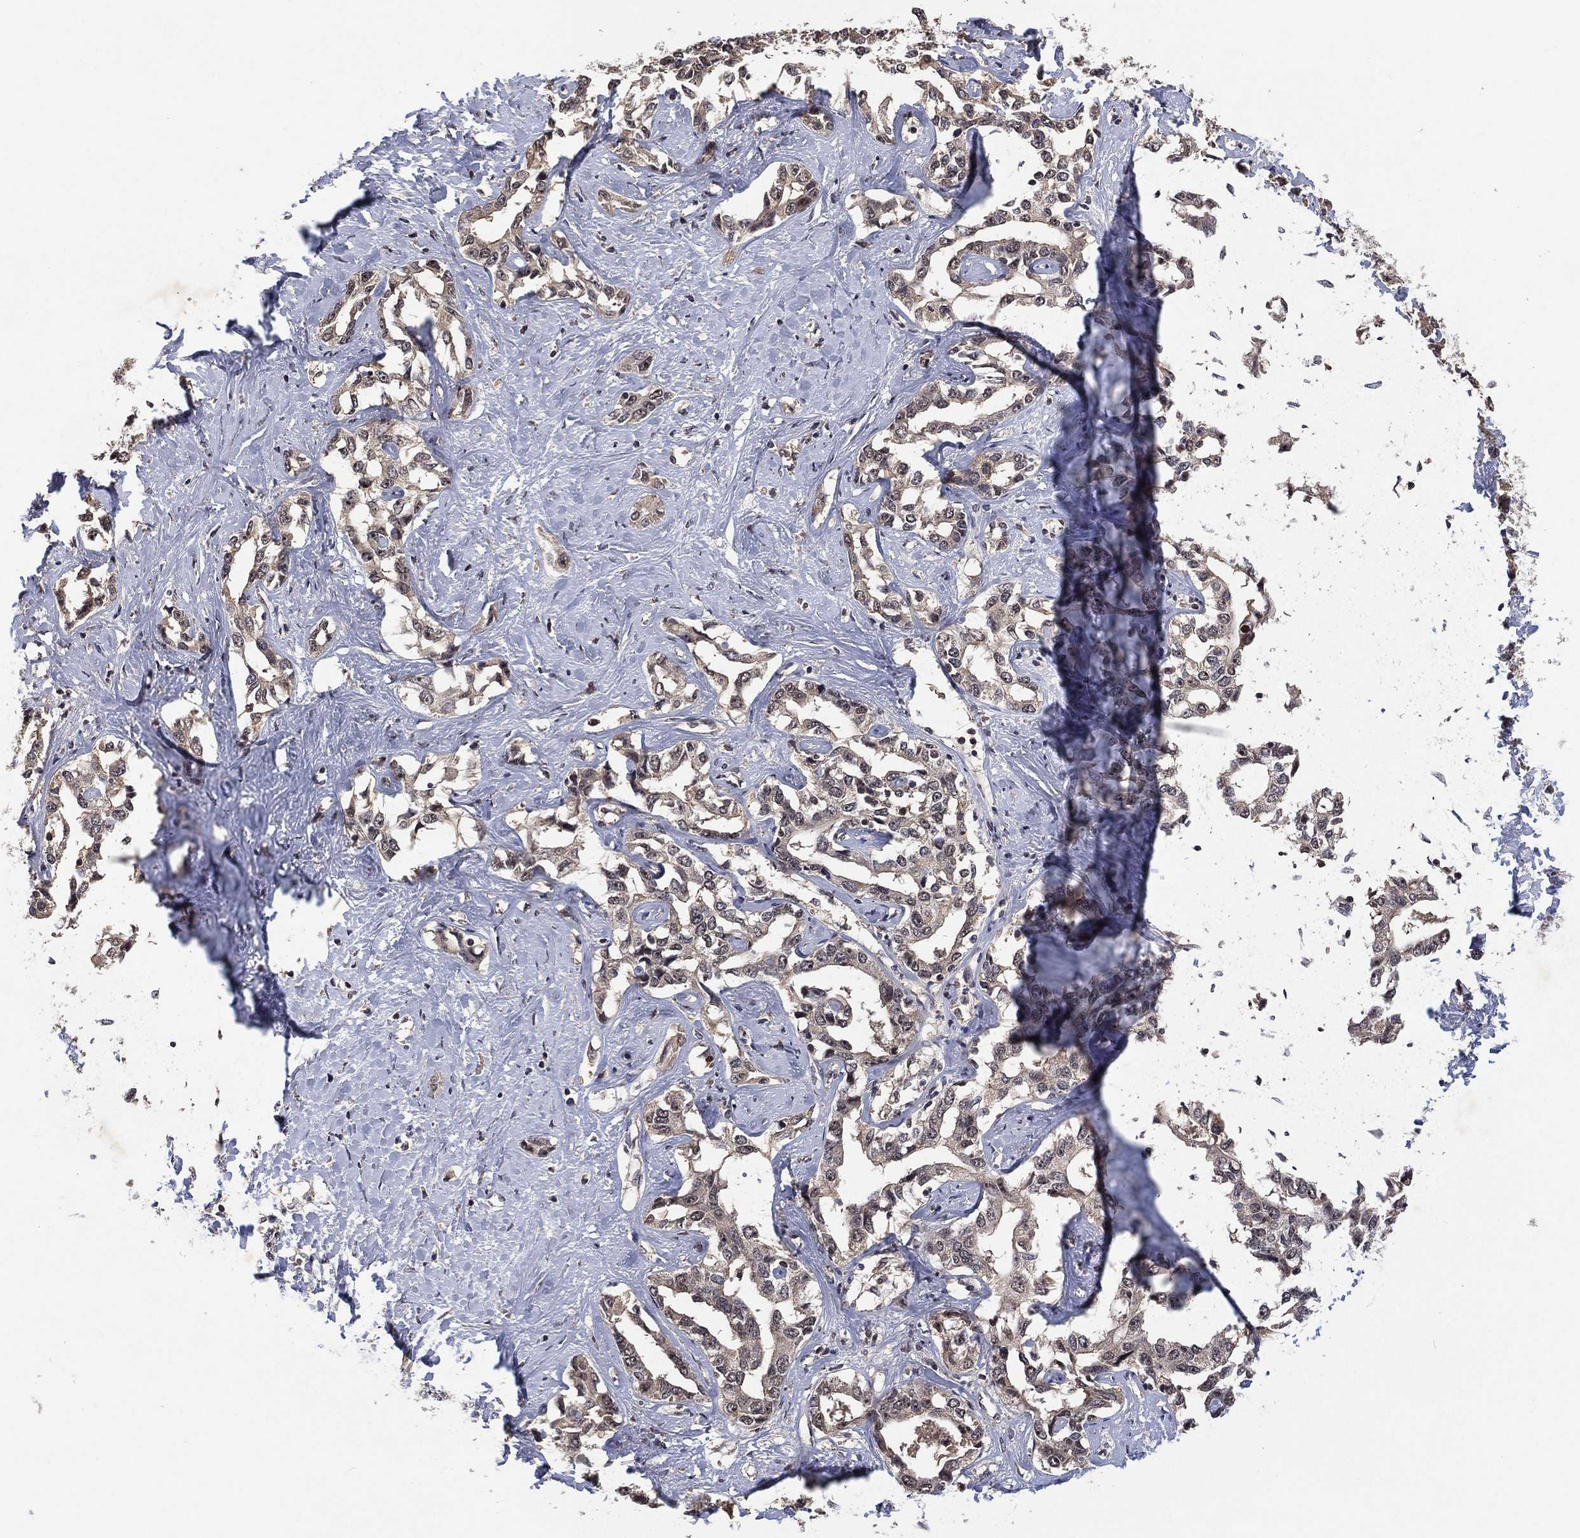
{"staining": {"intensity": "negative", "quantity": "none", "location": "none"}, "tissue": "liver cancer", "cell_type": "Tumor cells", "image_type": "cancer", "snomed": [{"axis": "morphology", "description": "Cholangiocarcinoma"}, {"axis": "topography", "description": "Liver"}], "caption": "Protein analysis of liver cholangiocarcinoma reveals no significant staining in tumor cells.", "gene": "NELFCD", "patient": {"sex": "male", "age": 59}}